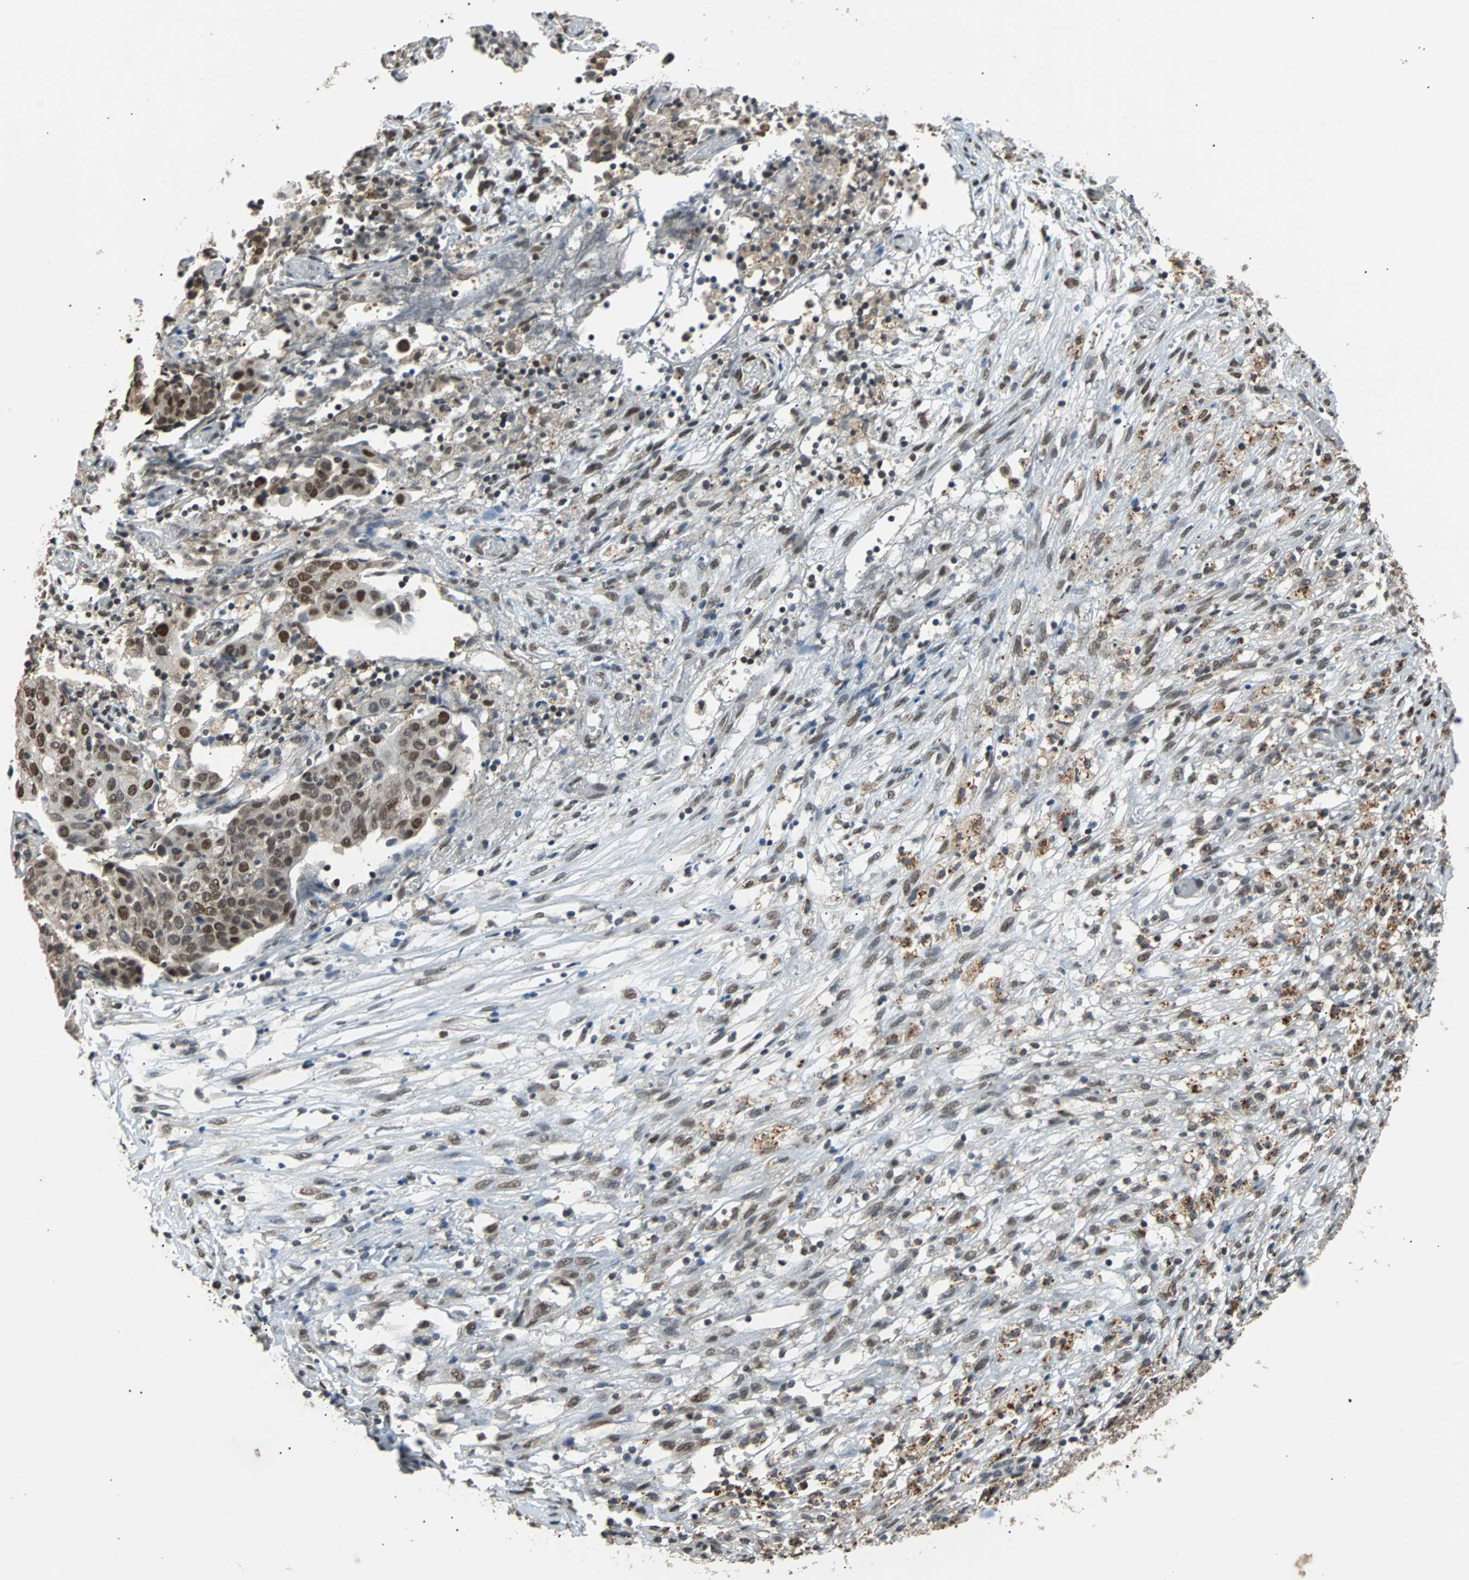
{"staining": {"intensity": "moderate", "quantity": ">75%", "location": "nuclear"}, "tissue": "ovarian cancer", "cell_type": "Tumor cells", "image_type": "cancer", "snomed": [{"axis": "morphology", "description": "Carcinoma, endometroid"}, {"axis": "topography", "description": "Ovary"}], "caption": "Immunohistochemistry staining of ovarian endometroid carcinoma, which shows medium levels of moderate nuclear expression in about >75% of tumor cells indicating moderate nuclear protein positivity. The staining was performed using DAB (brown) for protein detection and nuclei were counterstained in hematoxylin (blue).", "gene": "PHC1", "patient": {"sex": "female", "age": 42}}